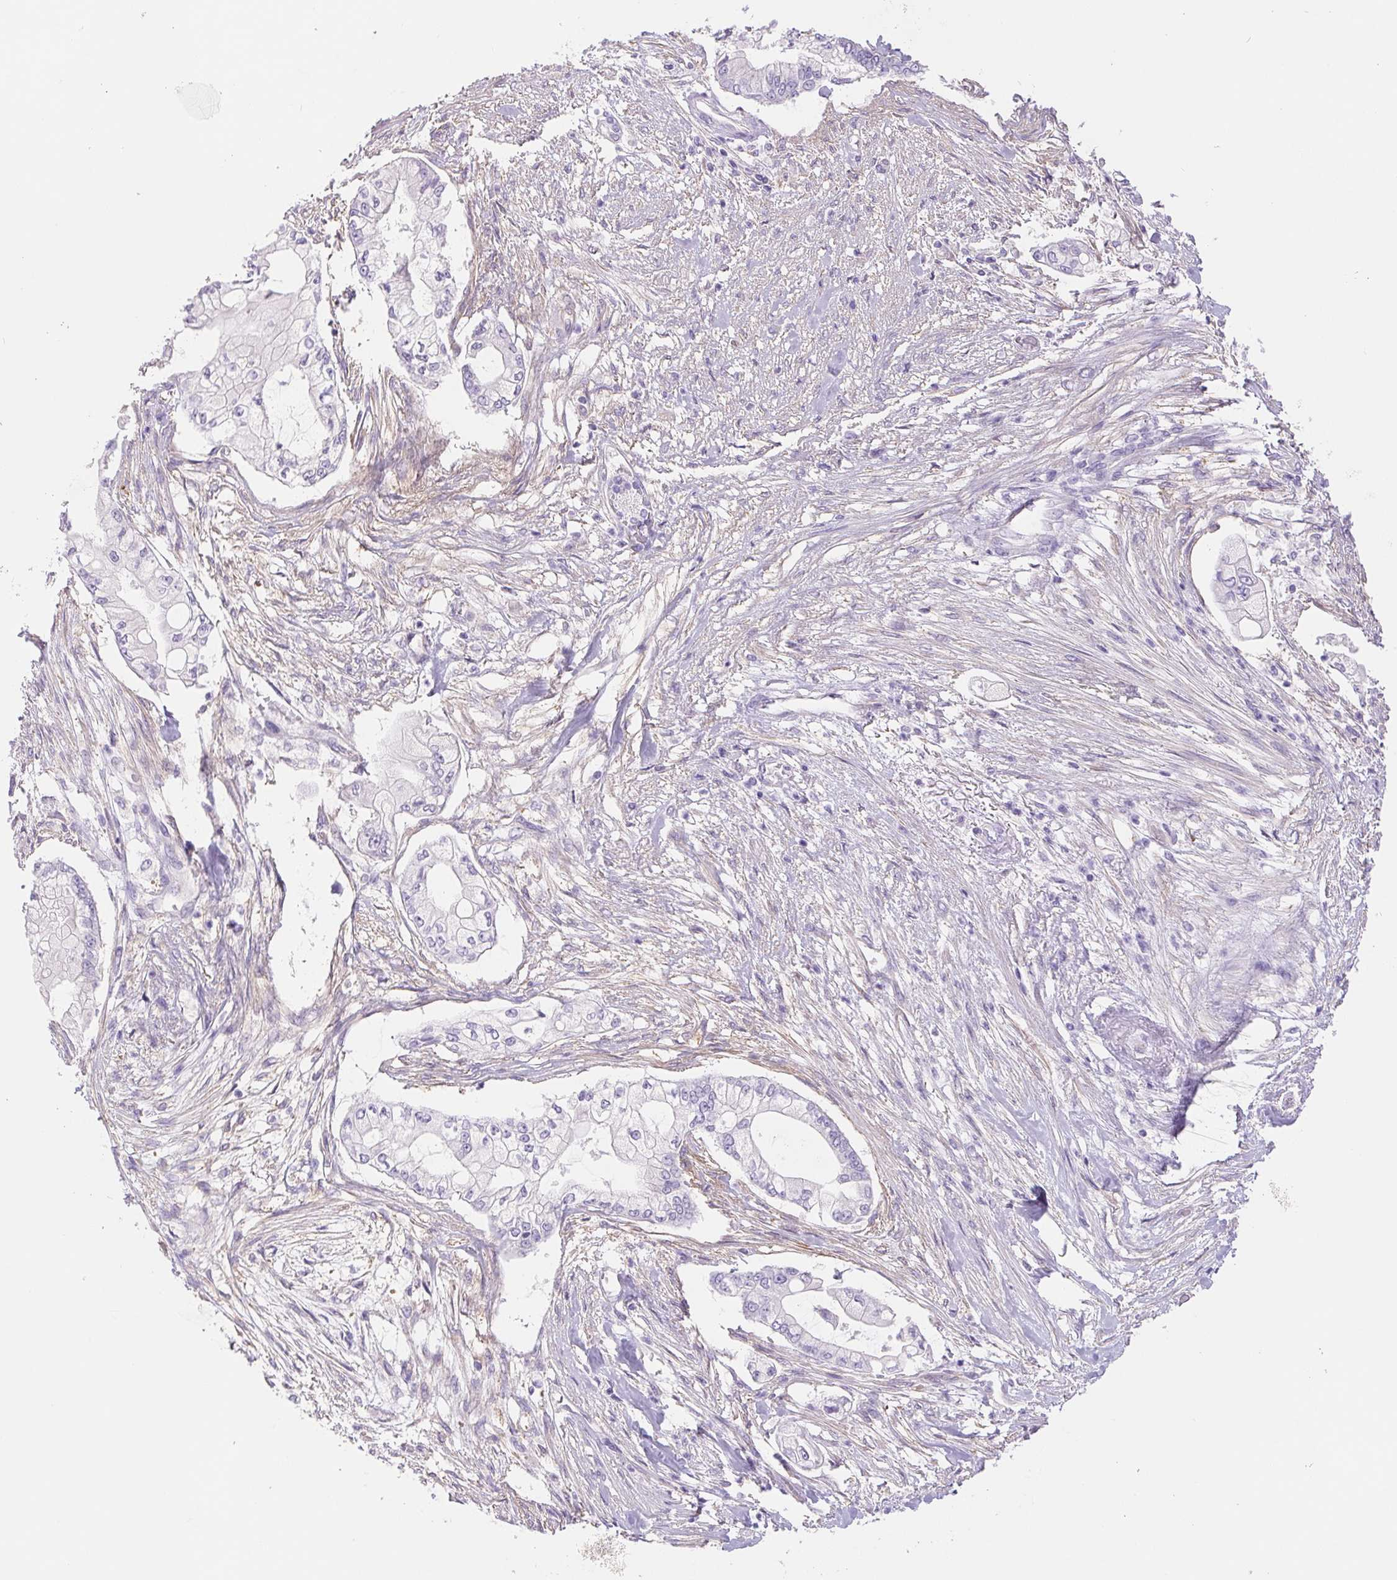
{"staining": {"intensity": "negative", "quantity": "none", "location": "none"}, "tissue": "pancreatic cancer", "cell_type": "Tumor cells", "image_type": "cancer", "snomed": [{"axis": "morphology", "description": "Adenocarcinoma, NOS"}, {"axis": "topography", "description": "Pancreas"}], "caption": "Tumor cells show no significant positivity in pancreatic cancer (adenocarcinoma).", "gene": "PNLIP", "patient": {"sex": "female", "age": 69}}